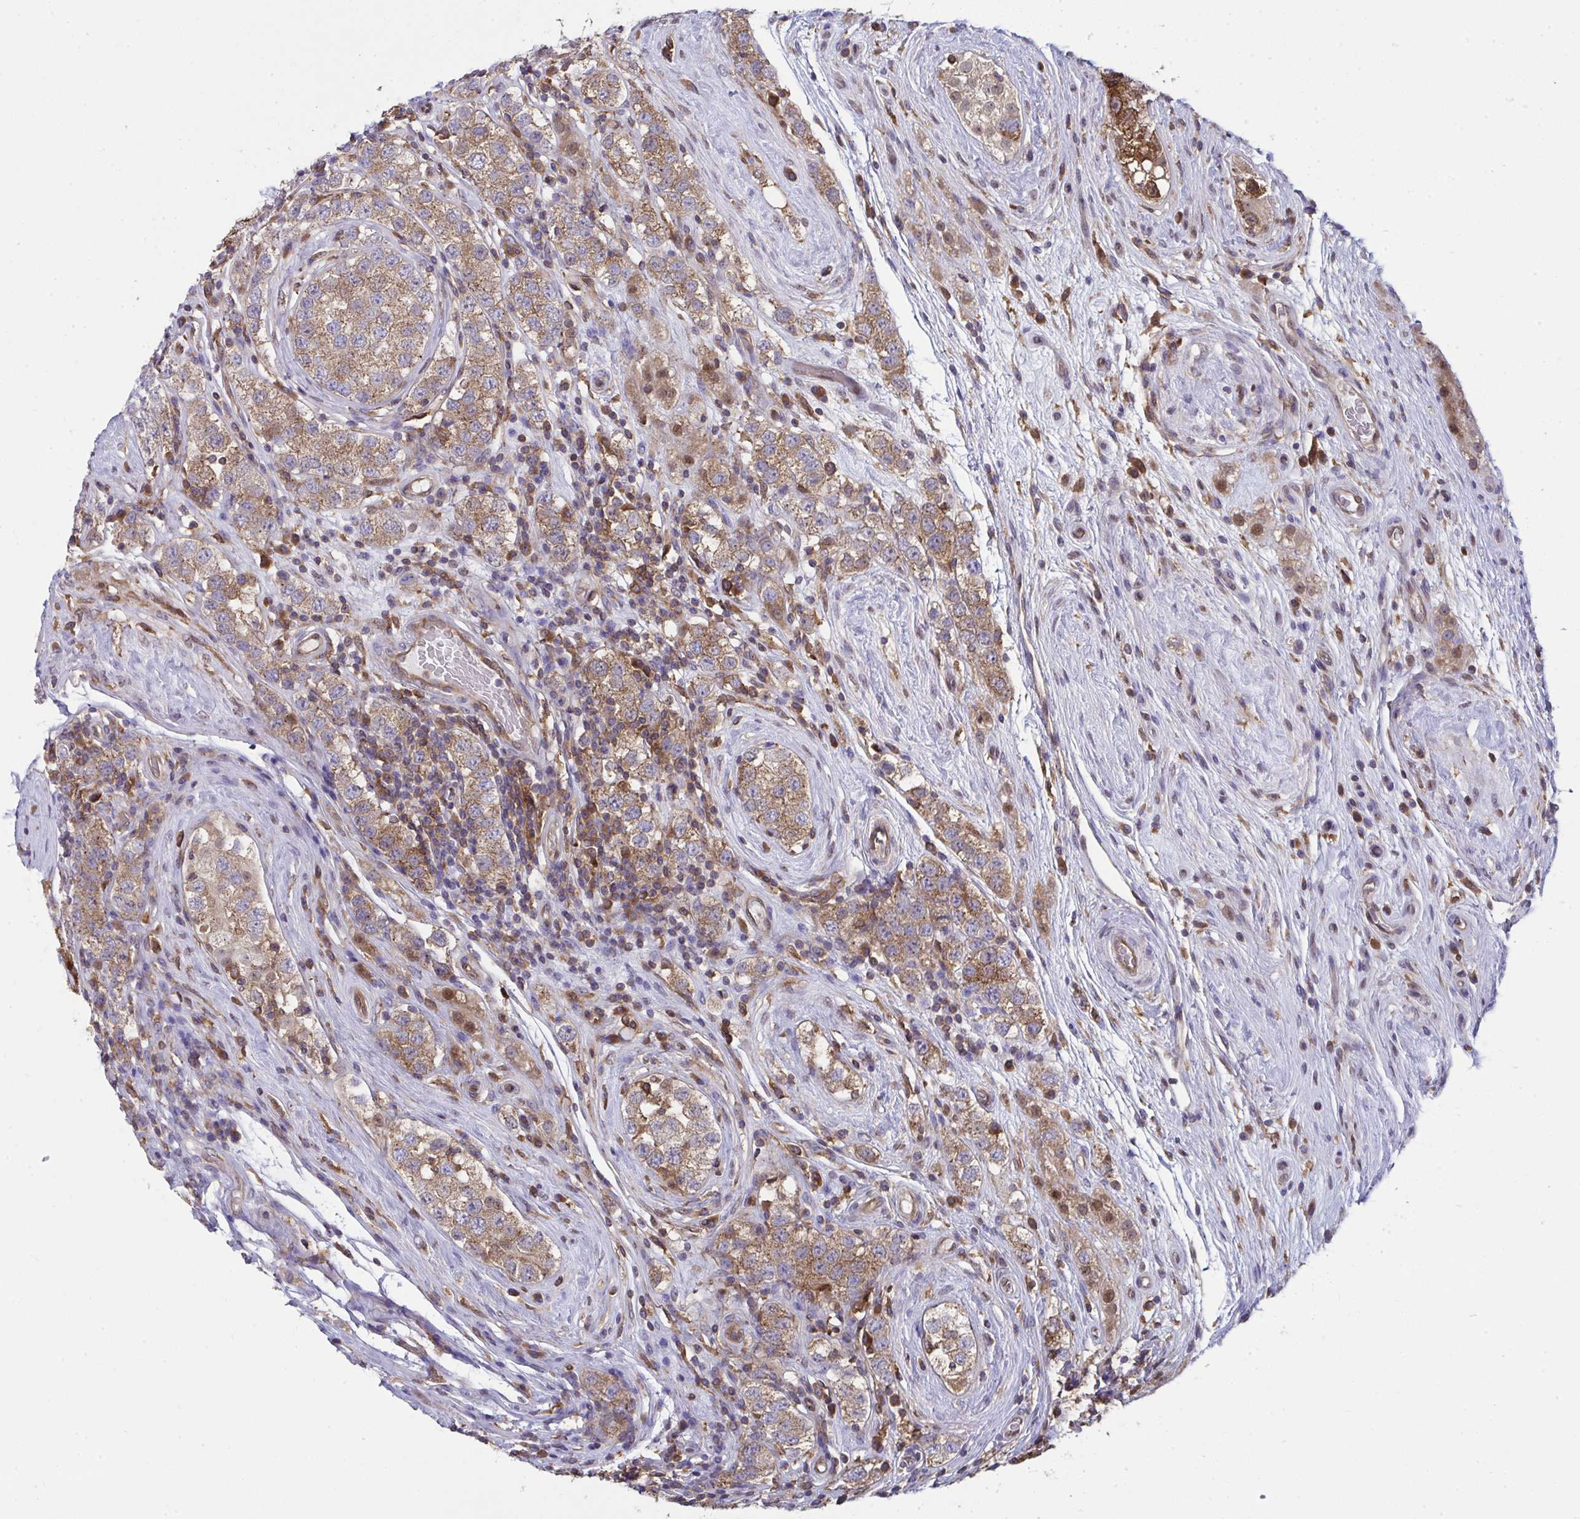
{"staining": {"intensity": "moderate", "quantity": ">75%", "location": "cytoplasmic/membranous"}, "tissue": "testis cancer", "cell_type": "Tumor cells", "image_type": "cancer", "snomed": [{"axis": "morphology", "description": "Seminoma, NOS"}, {"axis": "topography", "description": "Testis"}], "caption": "This image displays immunohistochemistry (IHC) staining of testis cancer (seminoma), with medium moderate cytoplasmic/membranous staining in approximately >75% of tumor cells.", "gene": "ALDH16A1", "patient": {"sex": "male", "age": 34}}